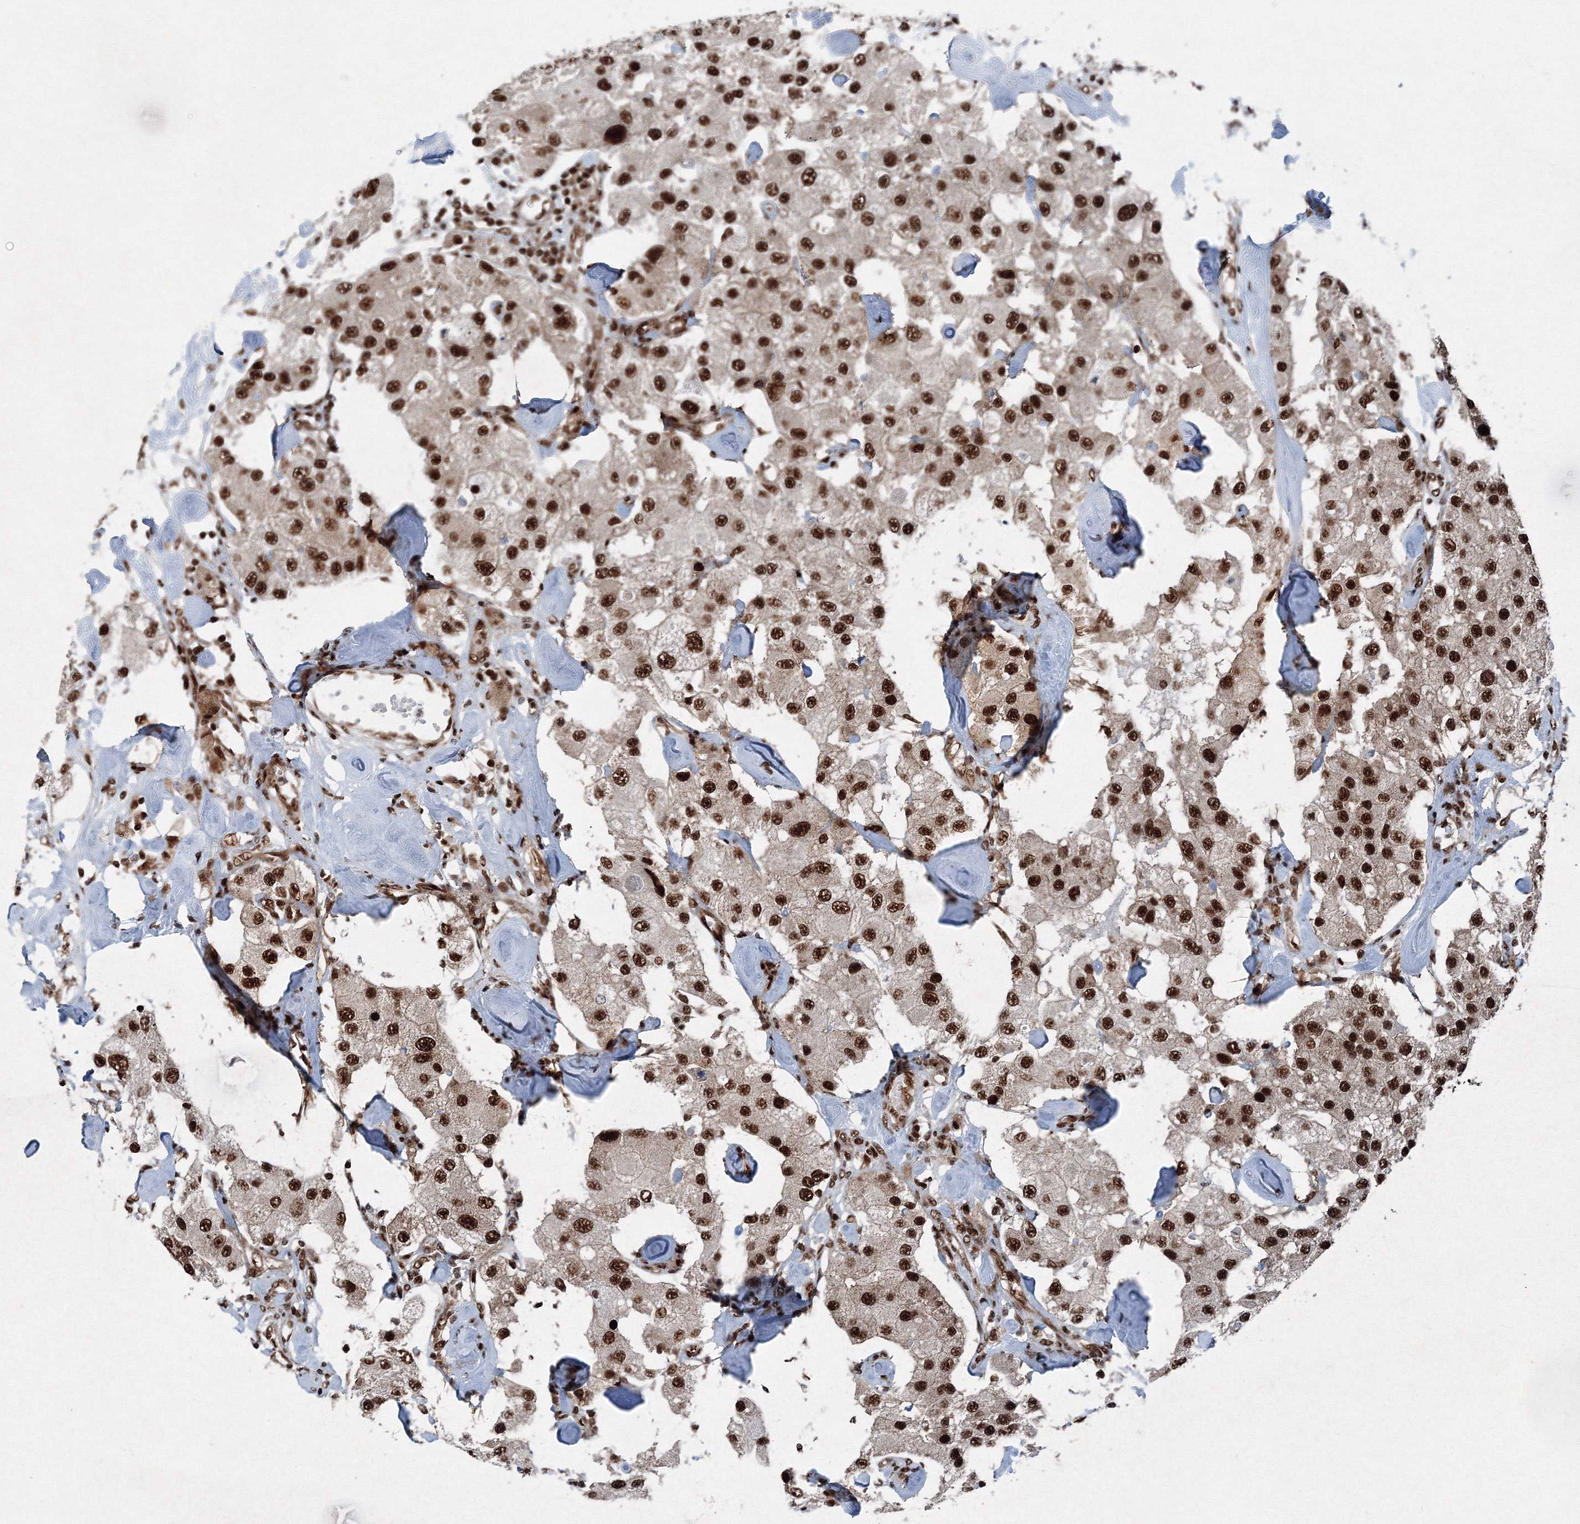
{"staining": {"intensity": "strong", "quantity": ">75%", "location": "nuclear"}, "tissue": "carcinoid", "cell_type": "Tumor cells", "image_type": "cancer", "snomed": [{"axis": "morphology", "description": "Carcinoid, malignant, NOS"}, {"axis": "topography", "description": "Pancreas"}], "caption": "Immunohistochemistry (IHC) histopathology image of carcinoid (malignant) stained for a protein (brown), which shows high levels of strong nuclear expression in about >75% of tumor cells.", "gene": "SNRPC", "patient": {"sex": "male", "age": 41}}